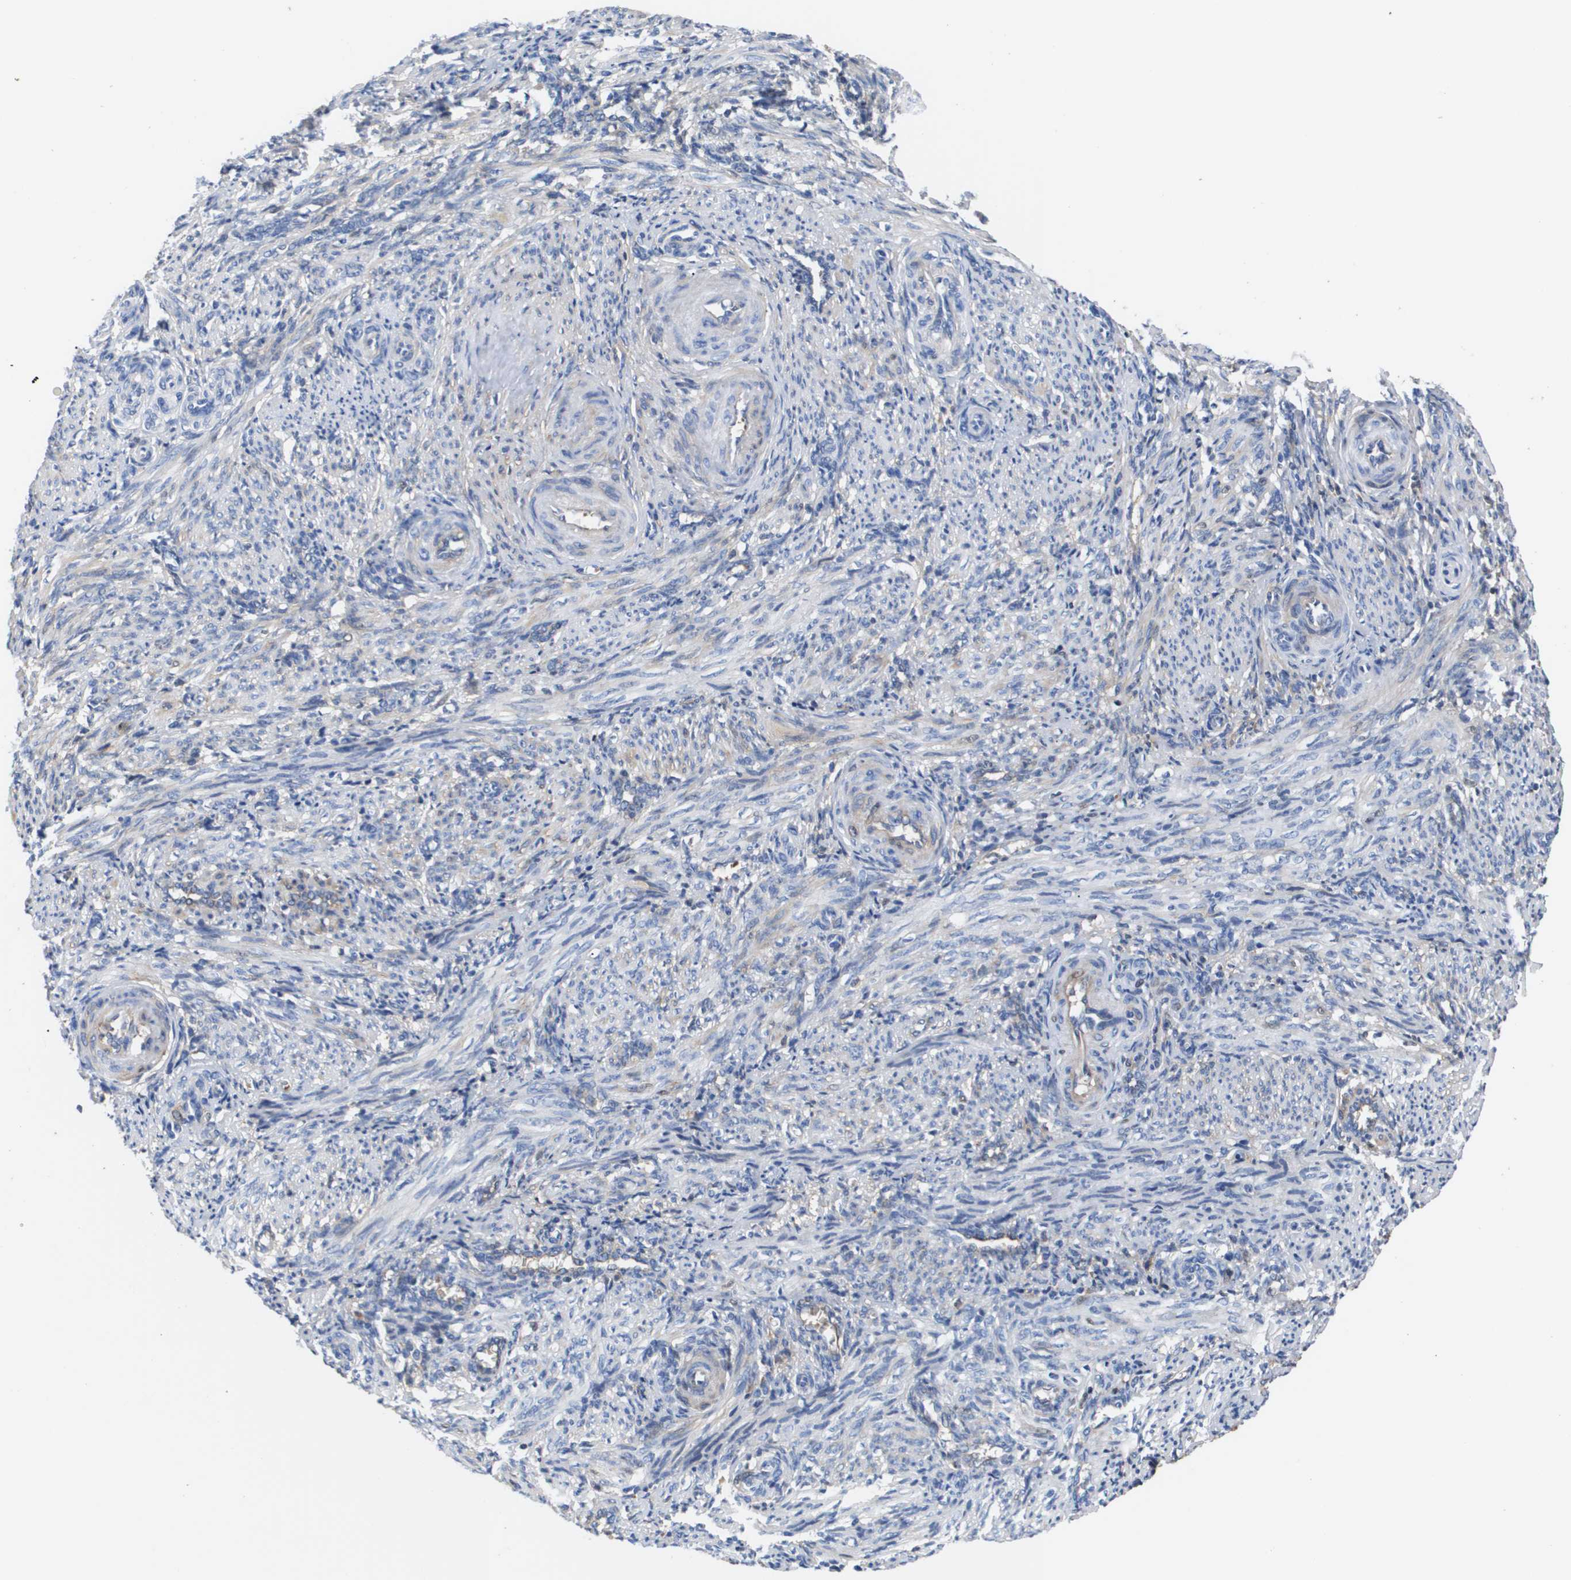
{"staining": {"intensity": "negative", "quantity": "none", "location": "none"}, "tissue": "smooth muscle", "cell_type": "Smooth muscle cells", "image_type": "normal", "snomed": [{"axis": "morphology", "description": "Normal tissue, NOS"}, {"axis": "topography", "description": "Endometrium"}], "caption": "Immunohistochemistry image of unremarkable smooth muscle stained for a protein (brown), which reveals no expression in smooth muscle cells. The staining is performed using DAB (3,3'-diaminobenzidine) brown chromogen with nuclei counter-stained in using hematoxylin.", "gene": "SERPINA6", "patient": {"sex": "female", "age": 33}}